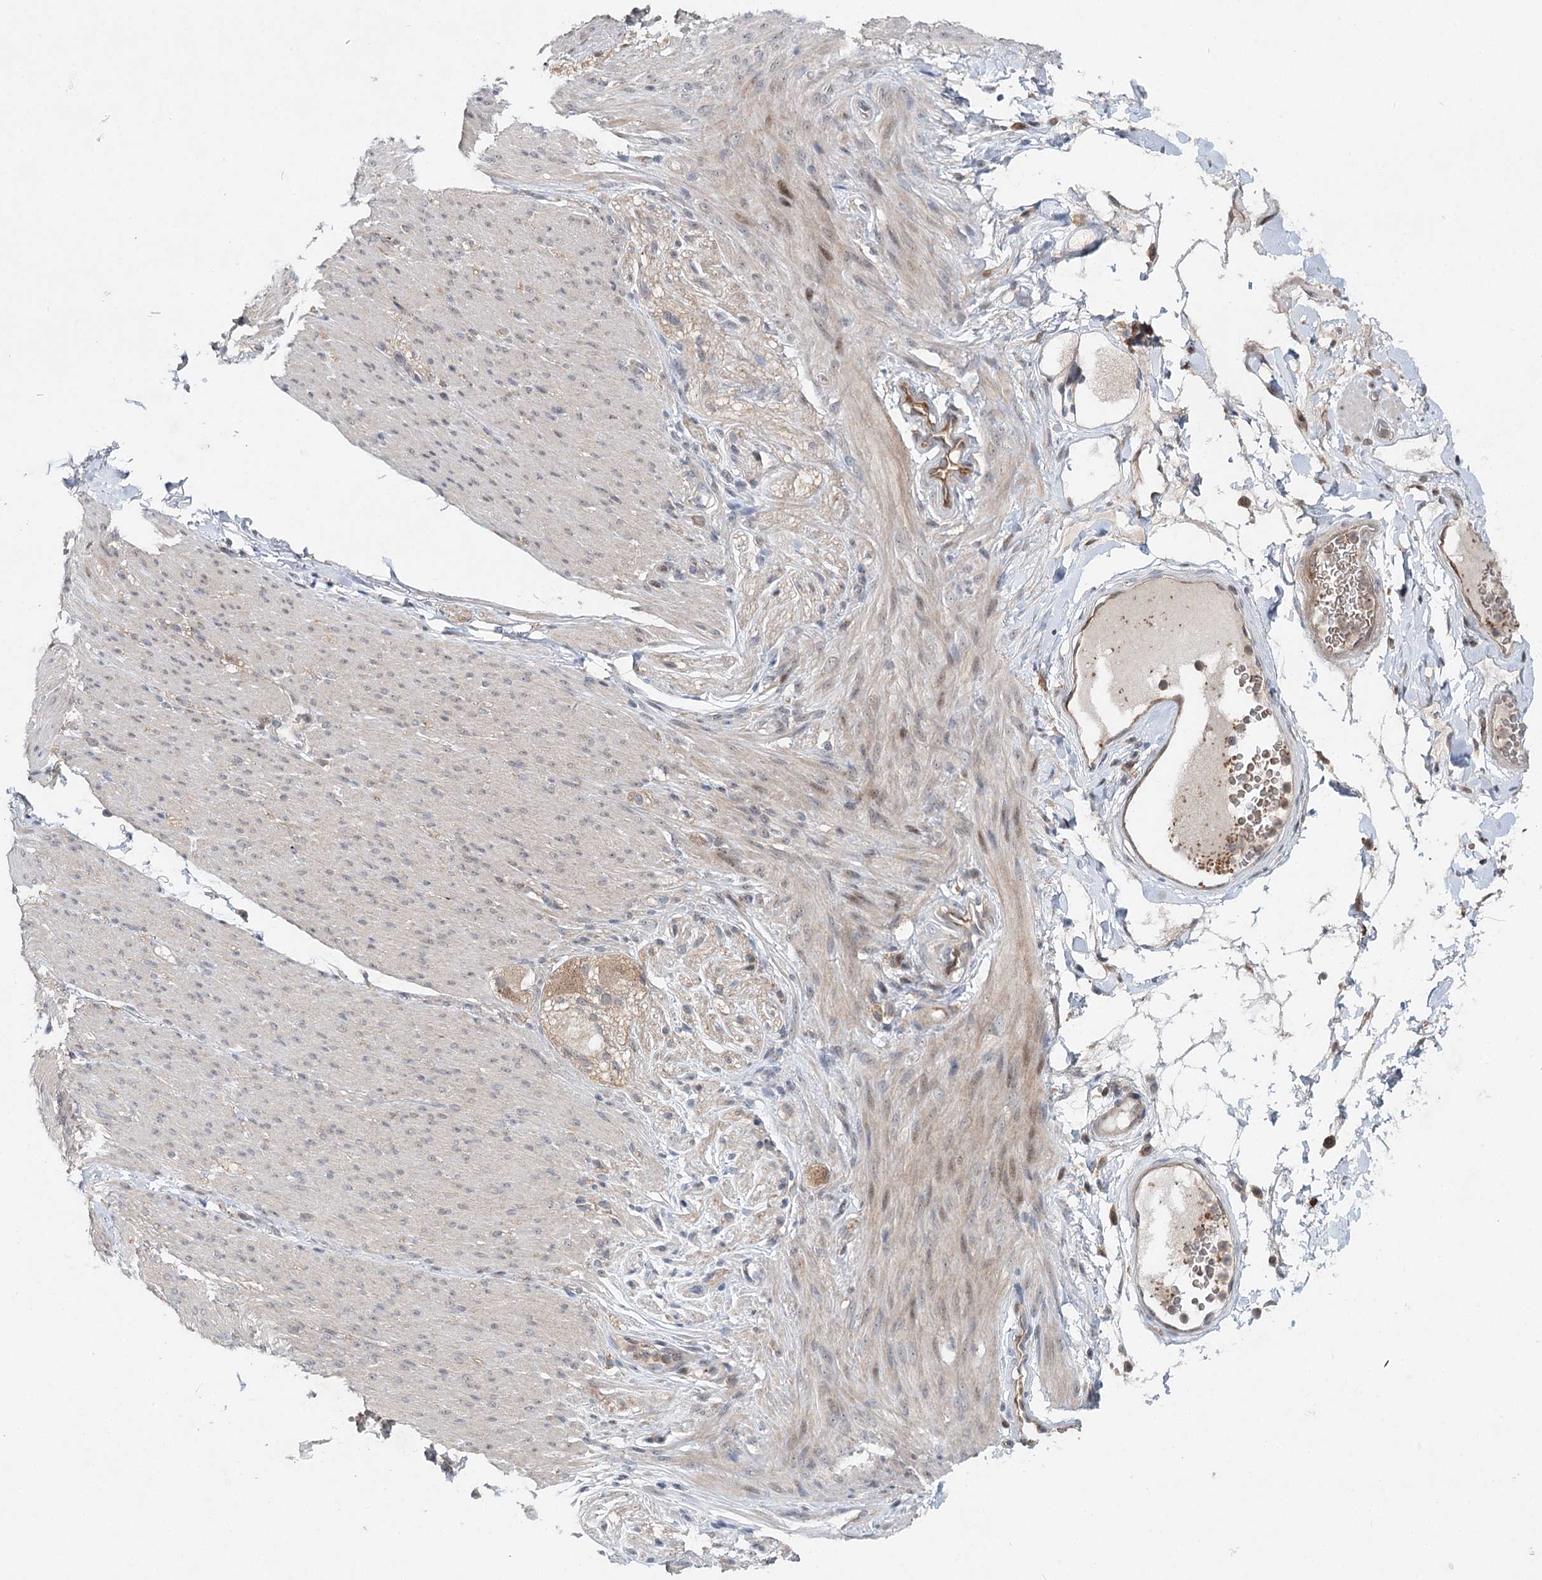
{"staining": {"intensity": "negative", "quantity": "none", "location": "none"}, "tissue": "adipose tissue", "cell_type": "Adipocytes", "image_type": "normal", "snomed": [{"axis": "morphology", "description": "Normal tissue, NOS"}, {"axis": "topography", "description": "Colon"}, {"axis": "topography", "description": "Peripheral nerve tissue"}], "caption": "Immunohistochemical staining of unremarkable human adipose tissue demonstrates no significant expression in adipocytes.", "gene": "WDR44", "patient": {"sex": "female", "age": 61}}